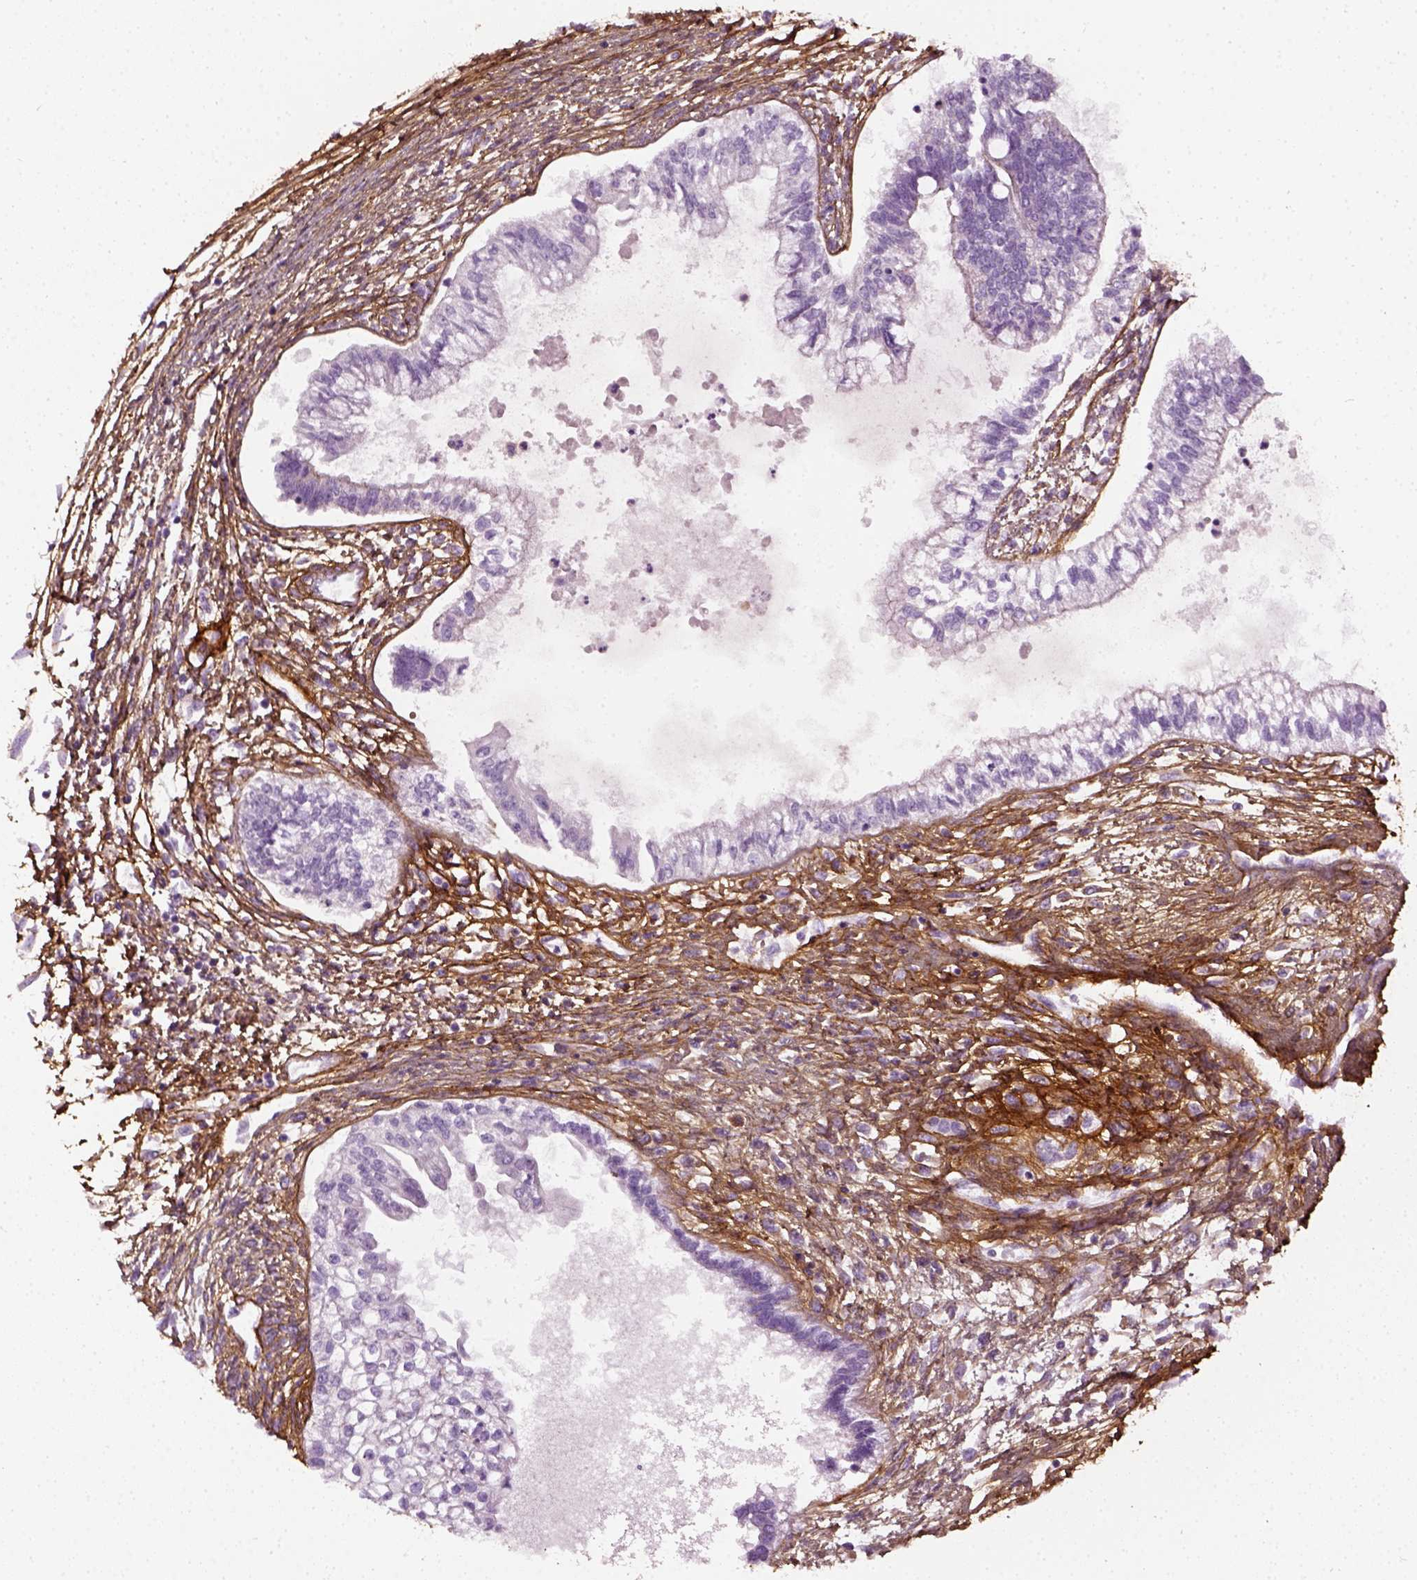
{"staining": {"intensity": "negative", "quantity": "none", "location": "none"}, "tissue": "testis cancer", "cell_type": "Tumor cells", "image_type": "cancer", "snomed": [{"axis": "morphology", "description": "Carcinoma, Embryonal, NOS"}, {"axis": "topography", "description": "Testis"}], "caption": "The immunohistochemistry image has no significant staining in tumor cells of testis cancer tissue.", "gene": "COL6A2", "patient": {"sex": "male", "age": 37}}